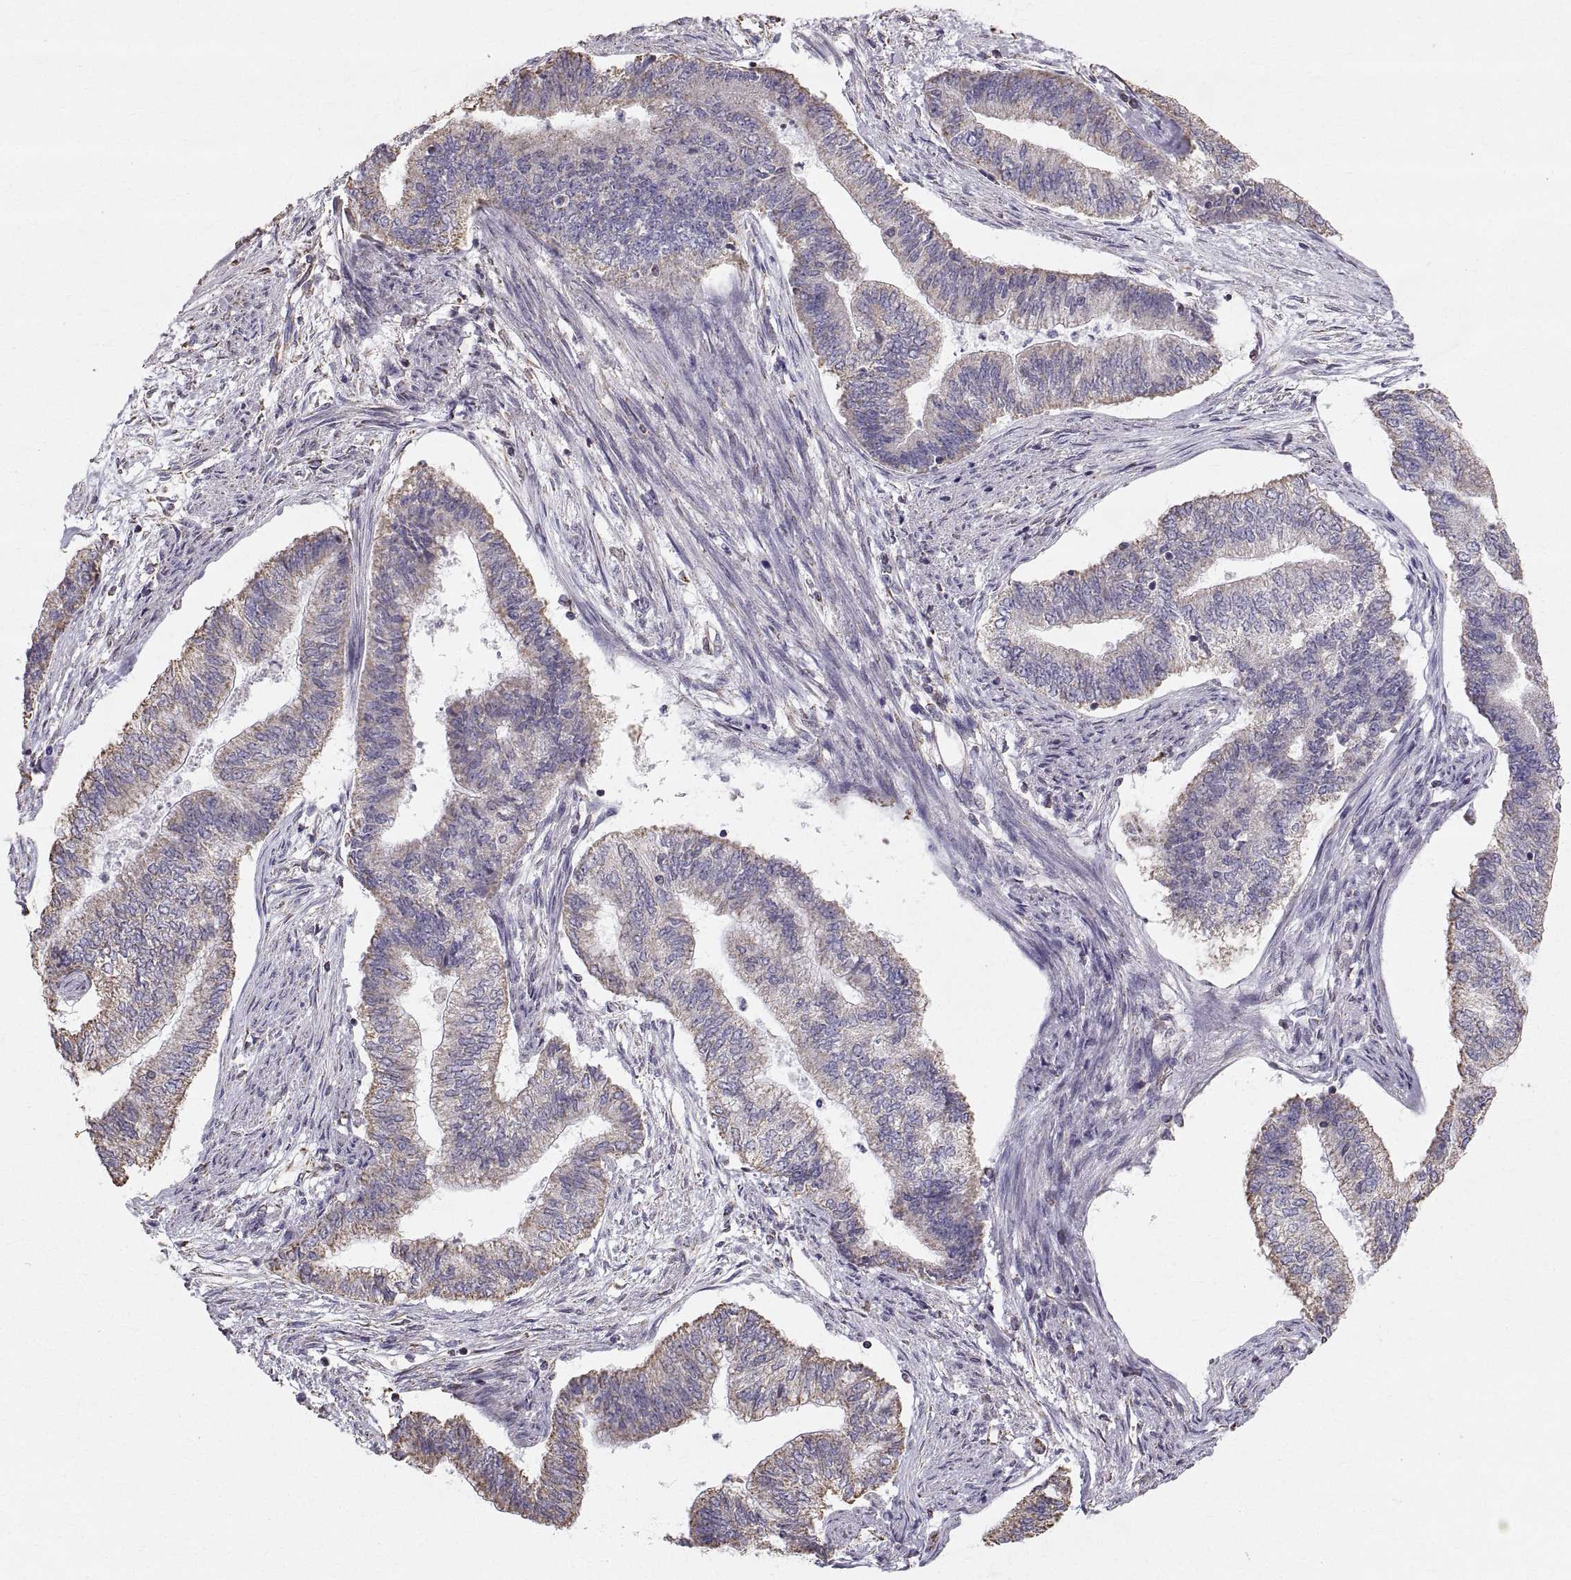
{"staining": {"intensity": "weak", "quantity": ">75%", "location": "cytoplasmic/membranous"}, "tissue": "endometrial cancer", "cell_type": "Tumor cells", "image_type": "cancer", "snomed": [{"axis": "morphology", "description": "Adenocarcinoma, NOS"}, {"axis": "topography", "description": "Endometrium"}], "caption": "Tumor cells reveal low levels of weak cytoplasmic/membranous expression in approximately >75% of cells in endometrial cancer. Nuclei are stained in blue.", "gene": "STMND1", "patient": {"sex": "female", "age": 65}}